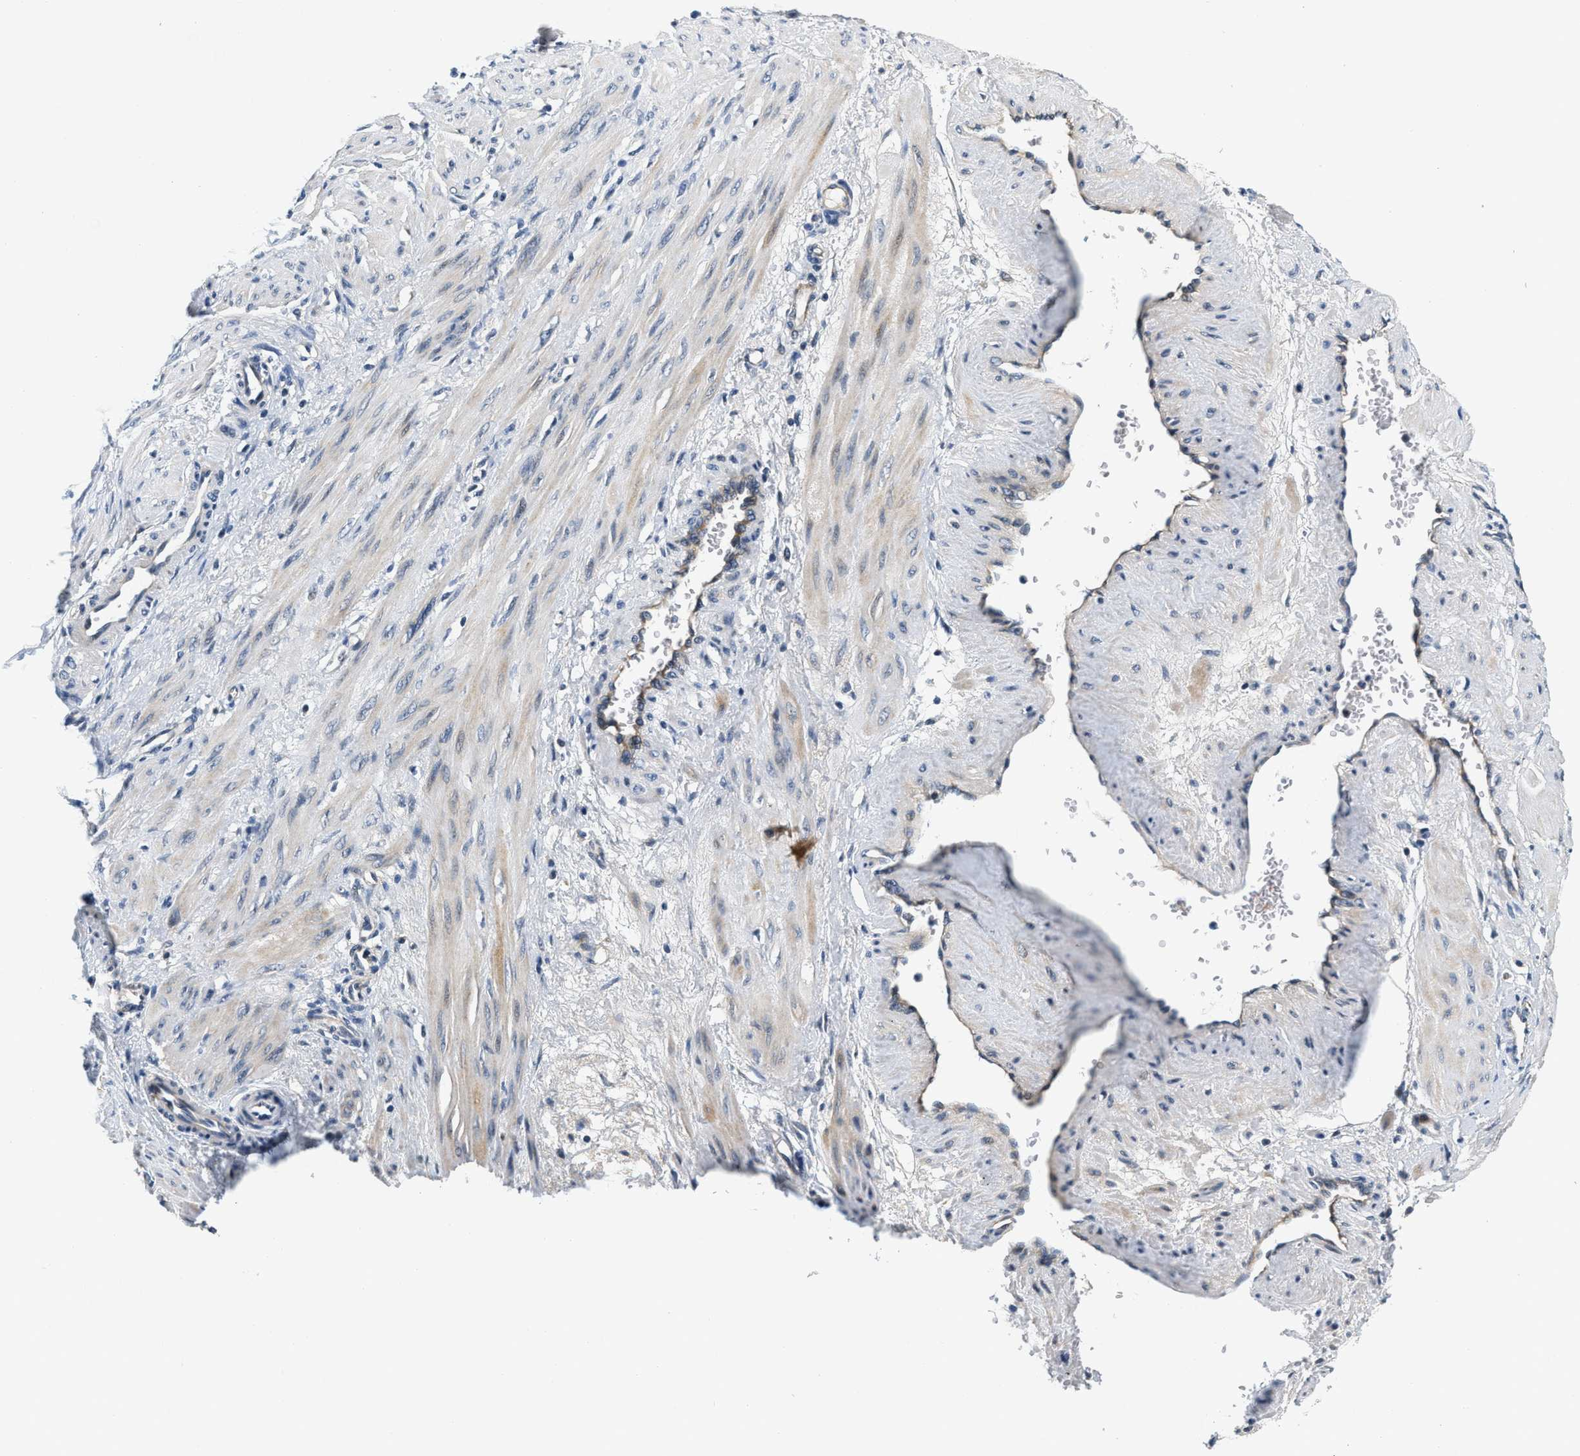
{"staining": {"intensity": "negative", "quantity": "none", "location": "none"}, "tissue": "smooth muscle", "cell_type": "Smooth muscle cells", "image_type": "normal", "snomed": [{"axis": "morphology", "description": "Normal tissue, NOS"}, {"axis": "topography", "description": "Endometrium"}], "caption": "A micrograph of smooth muscle stained for a protein demonstrates no brown staining in smooth muscle cells.", "gene": "YAE1", "patient": {"sex": "female", "age": 33}}